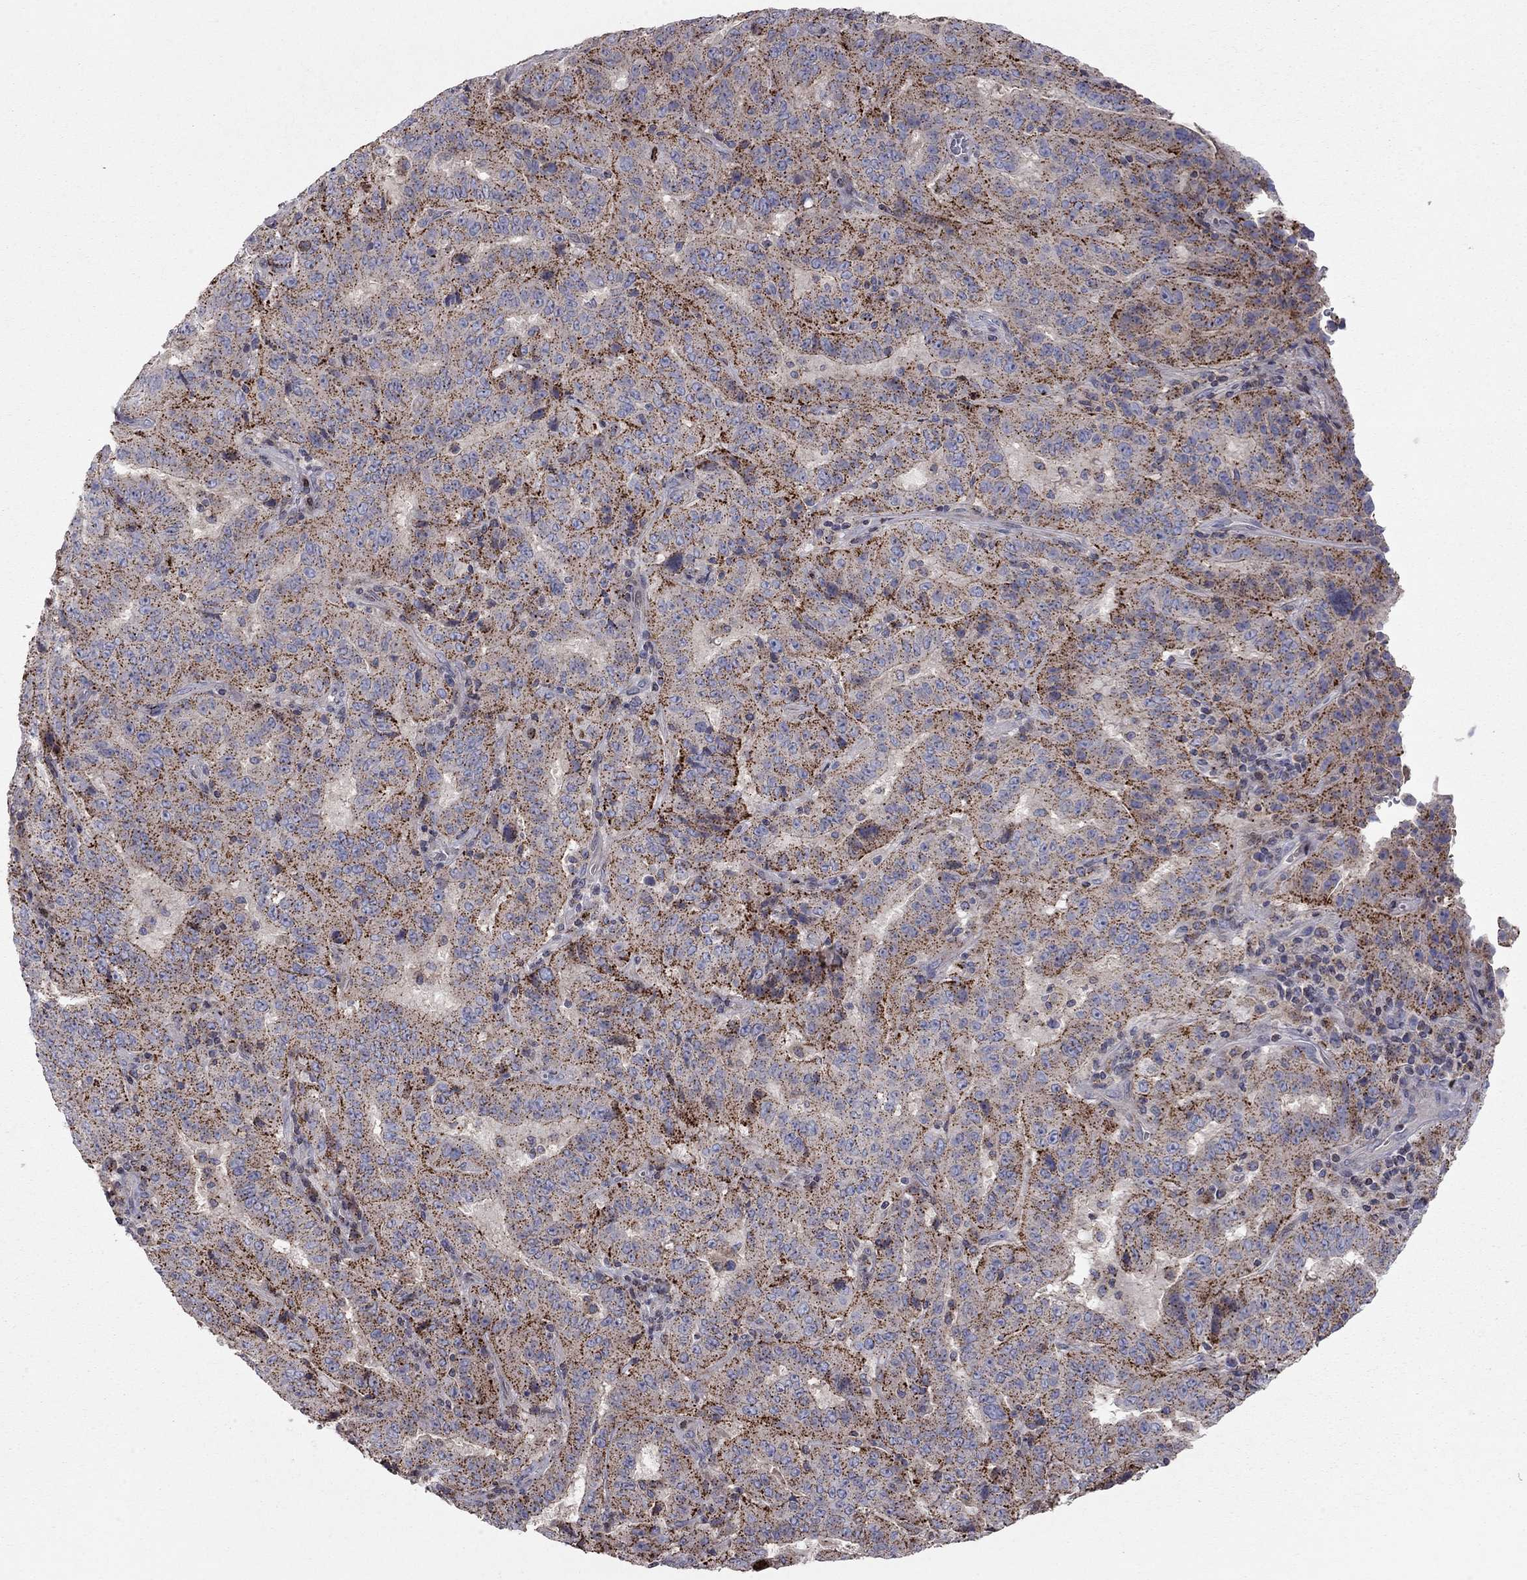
{"staining": {"intensity": "strong", "quantity": ">75%", "location": "cytoplasmic/membranous"}, "tissue": "pancreatic cancer", "cell_type": "Tumor cells", "image_type": "cancer", "snomed": [{"axis": "morphology", "description": "Adenocarcinoma, NOS"}, {"axis": "topography", "description": "Pancreas"}], "caption": "A brown stain labels strong cytoplasmic/membranous expression of a protein in pancreatic cancer (adenocarcinoma) tumor cells.", "gene": "ERN2", "patient": {"sex": "male", "age": 63}}